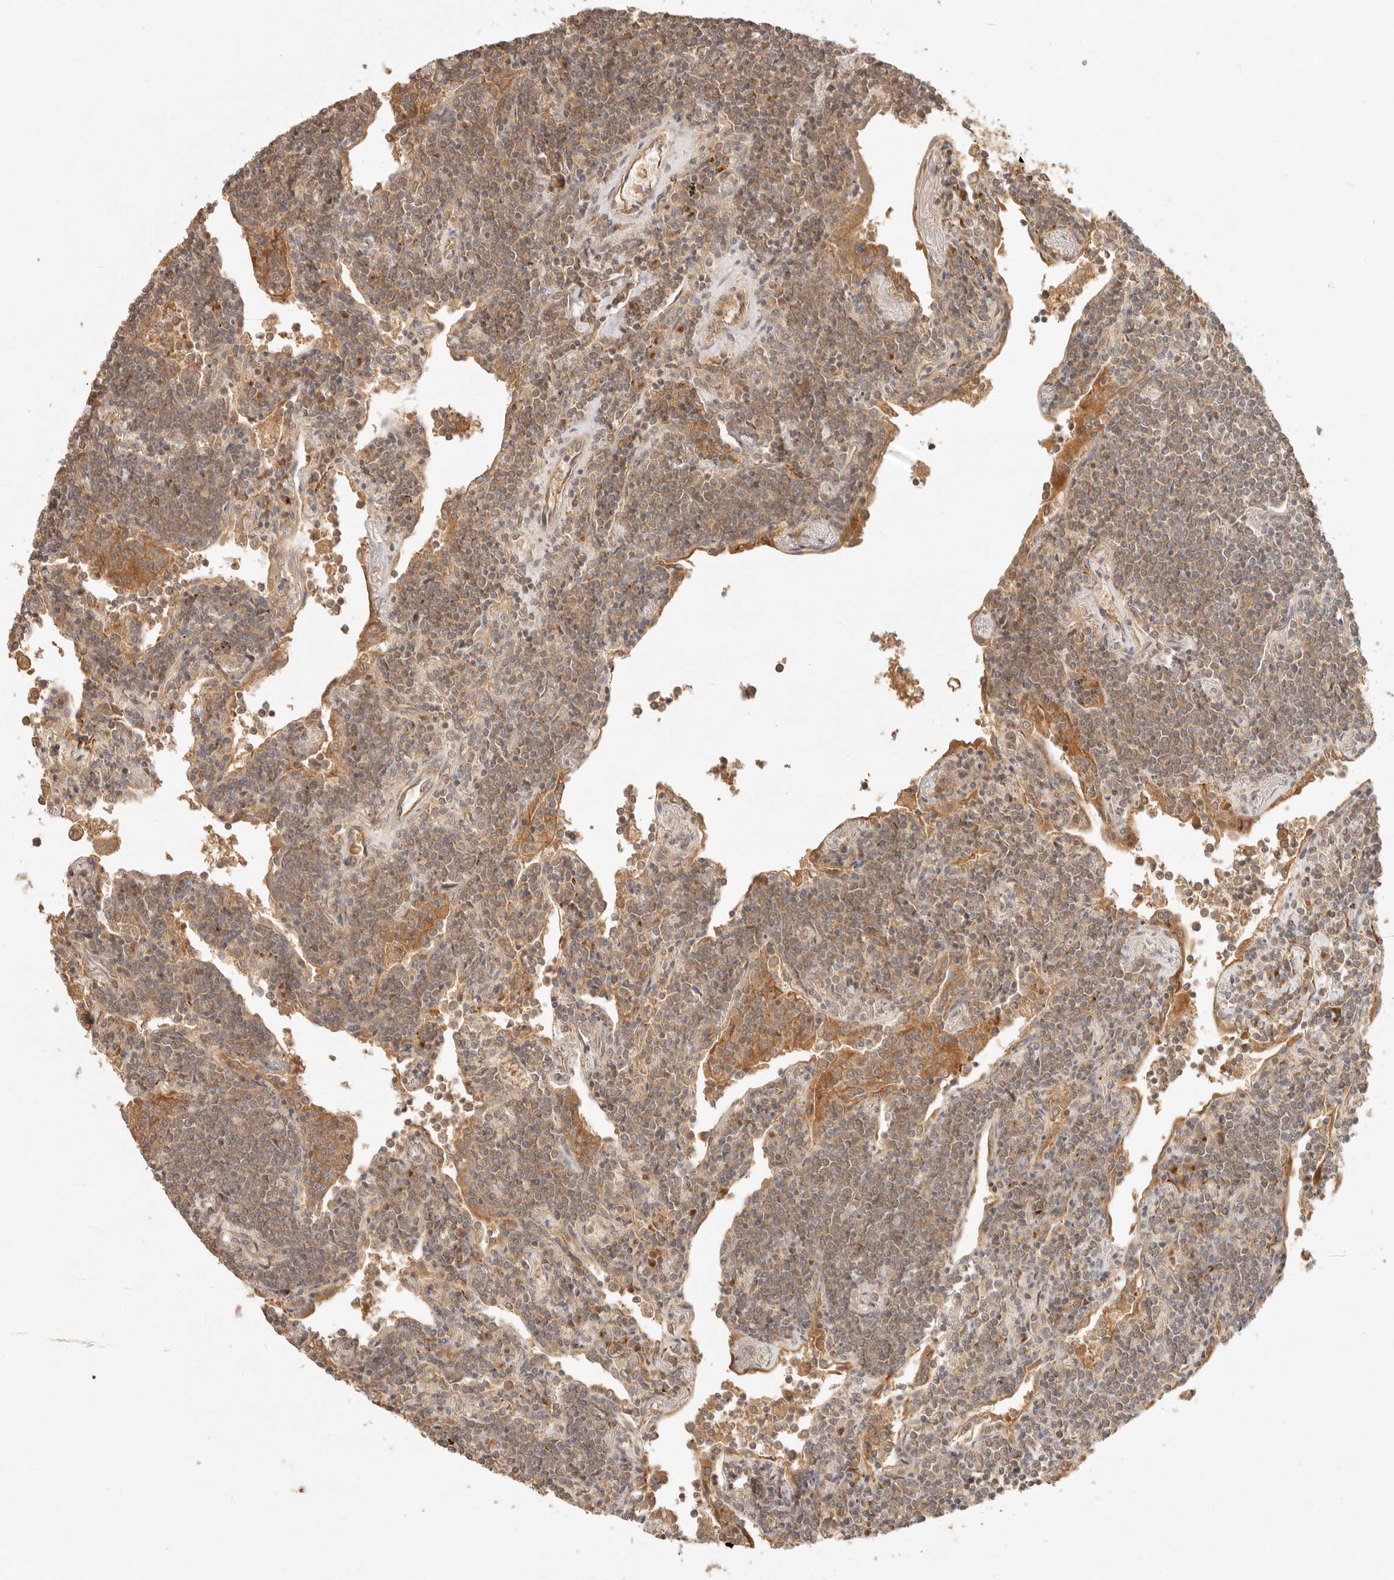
{"staining": {"intensity": "moderate", "quantity": ">75%", "location": "cytoplasmic/membranous"}, "tissue": "lymphoma", "cell_type": "Tumor cells", "image_type": "cancer", "snomed": [{"axis": "morphology", "description": "Malignant lymphoma, non-Hodgkin's type, Low grade"}, {"axis": "topography", "description": "Lung"}], "caption": "Human lymphoma stained for a protein (brown) shows moderate cytoplasmic/membranous positive staining in about >75% of tumor cells.", "gene": "HECTD3", "patient": {"sex": "female", "age": 71}}